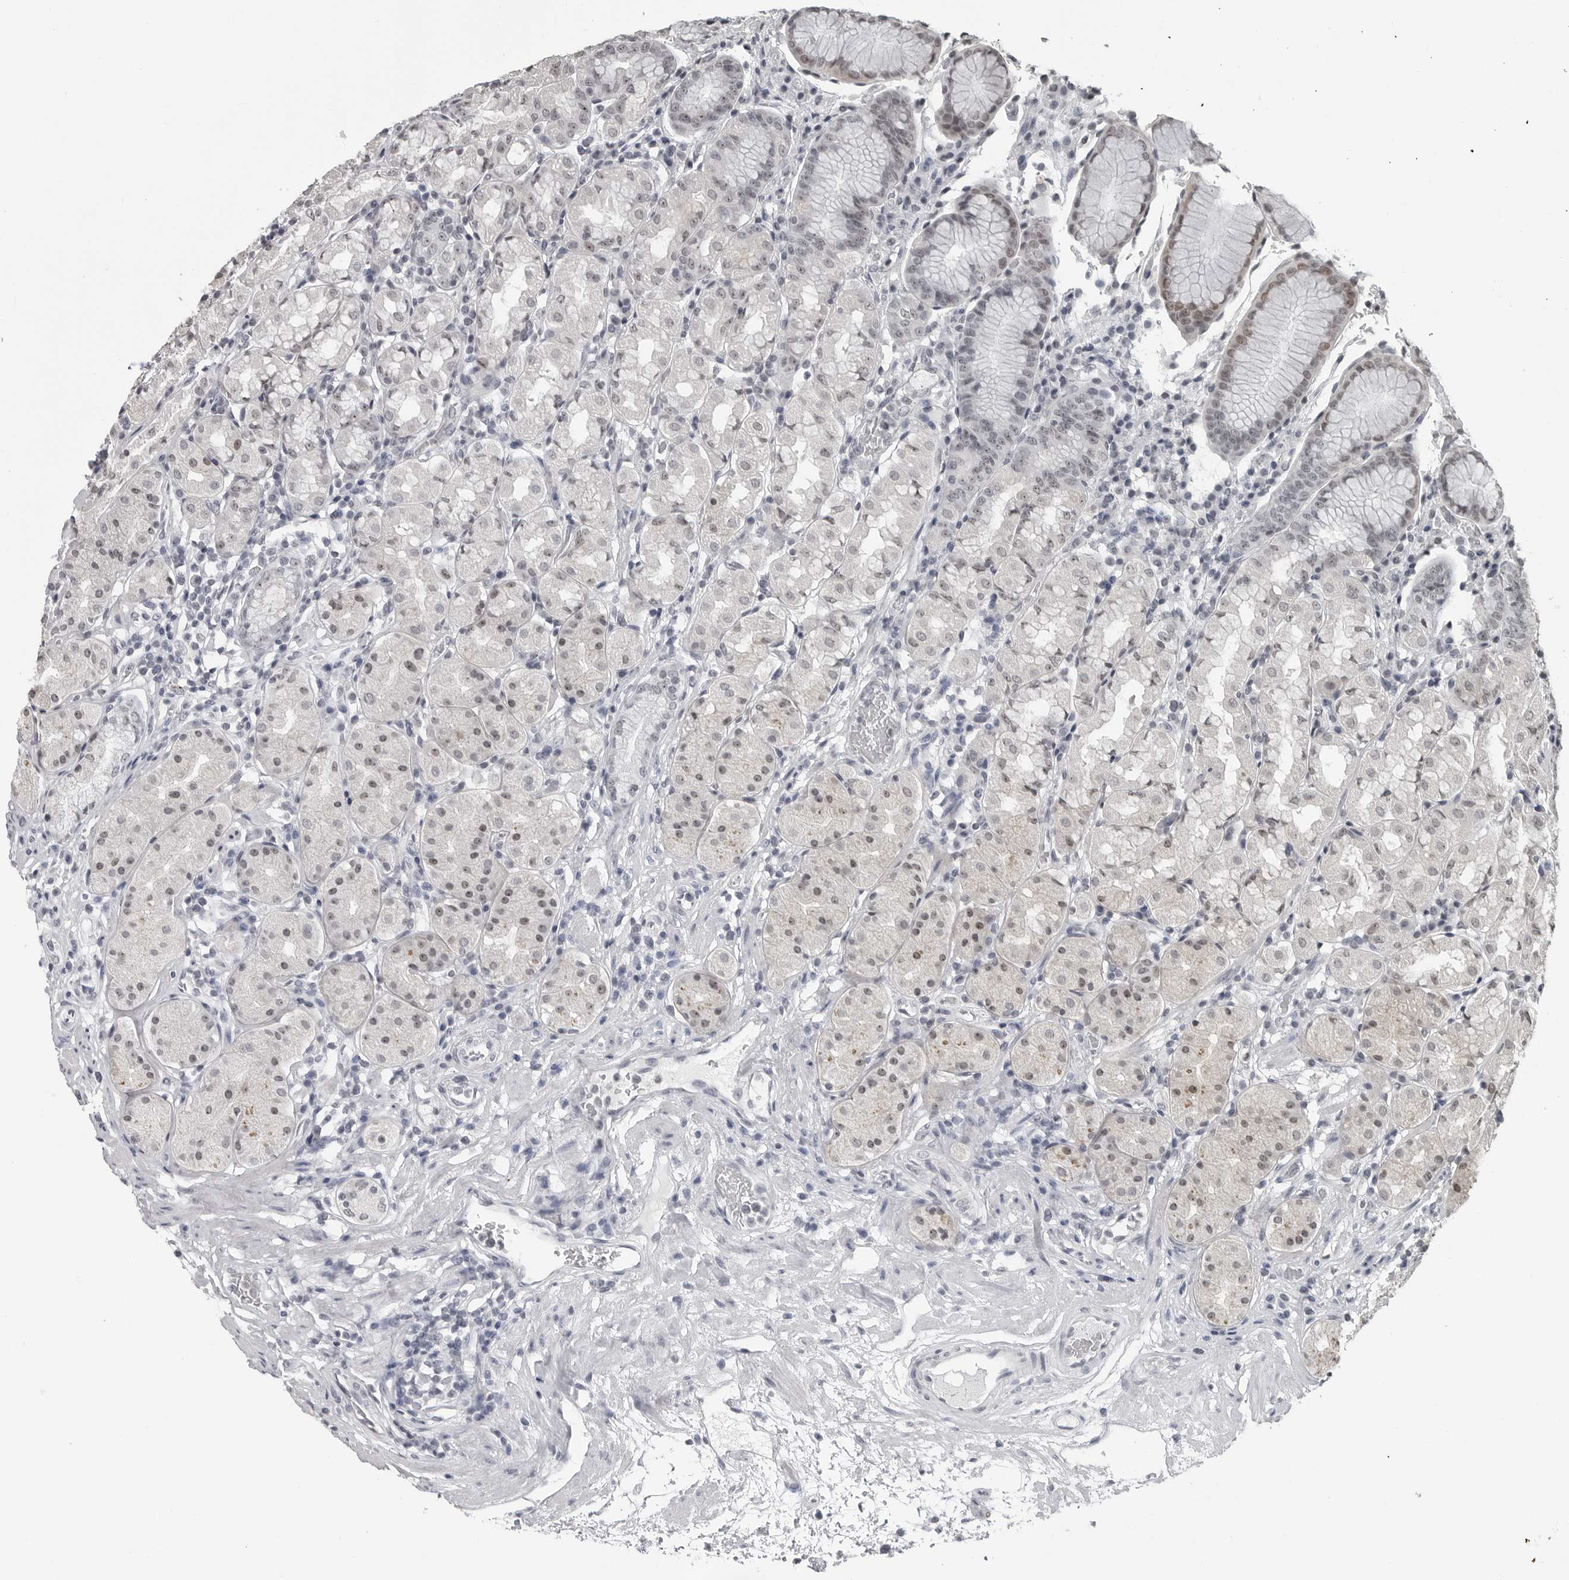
{"staining": {"intensity": "weak", "quantity": "25%-75%", "location": "nuclear"}, "tissue": "stomach", "cell_type": "Glandular cells", "image_type": "normal", "snomed": [{"axis": "morphology", "description": "Normal tissue, NOS"}, {"axis": "topography", "description": "Stomach, lower"}], "caption": "Immunohistochemical staining of benign stomach displays low levels of weak nuclear positivity in about 25%-75% of glandular cells.", "gene": "DDX54", "patient": {"sex": "female", "age": 56}}